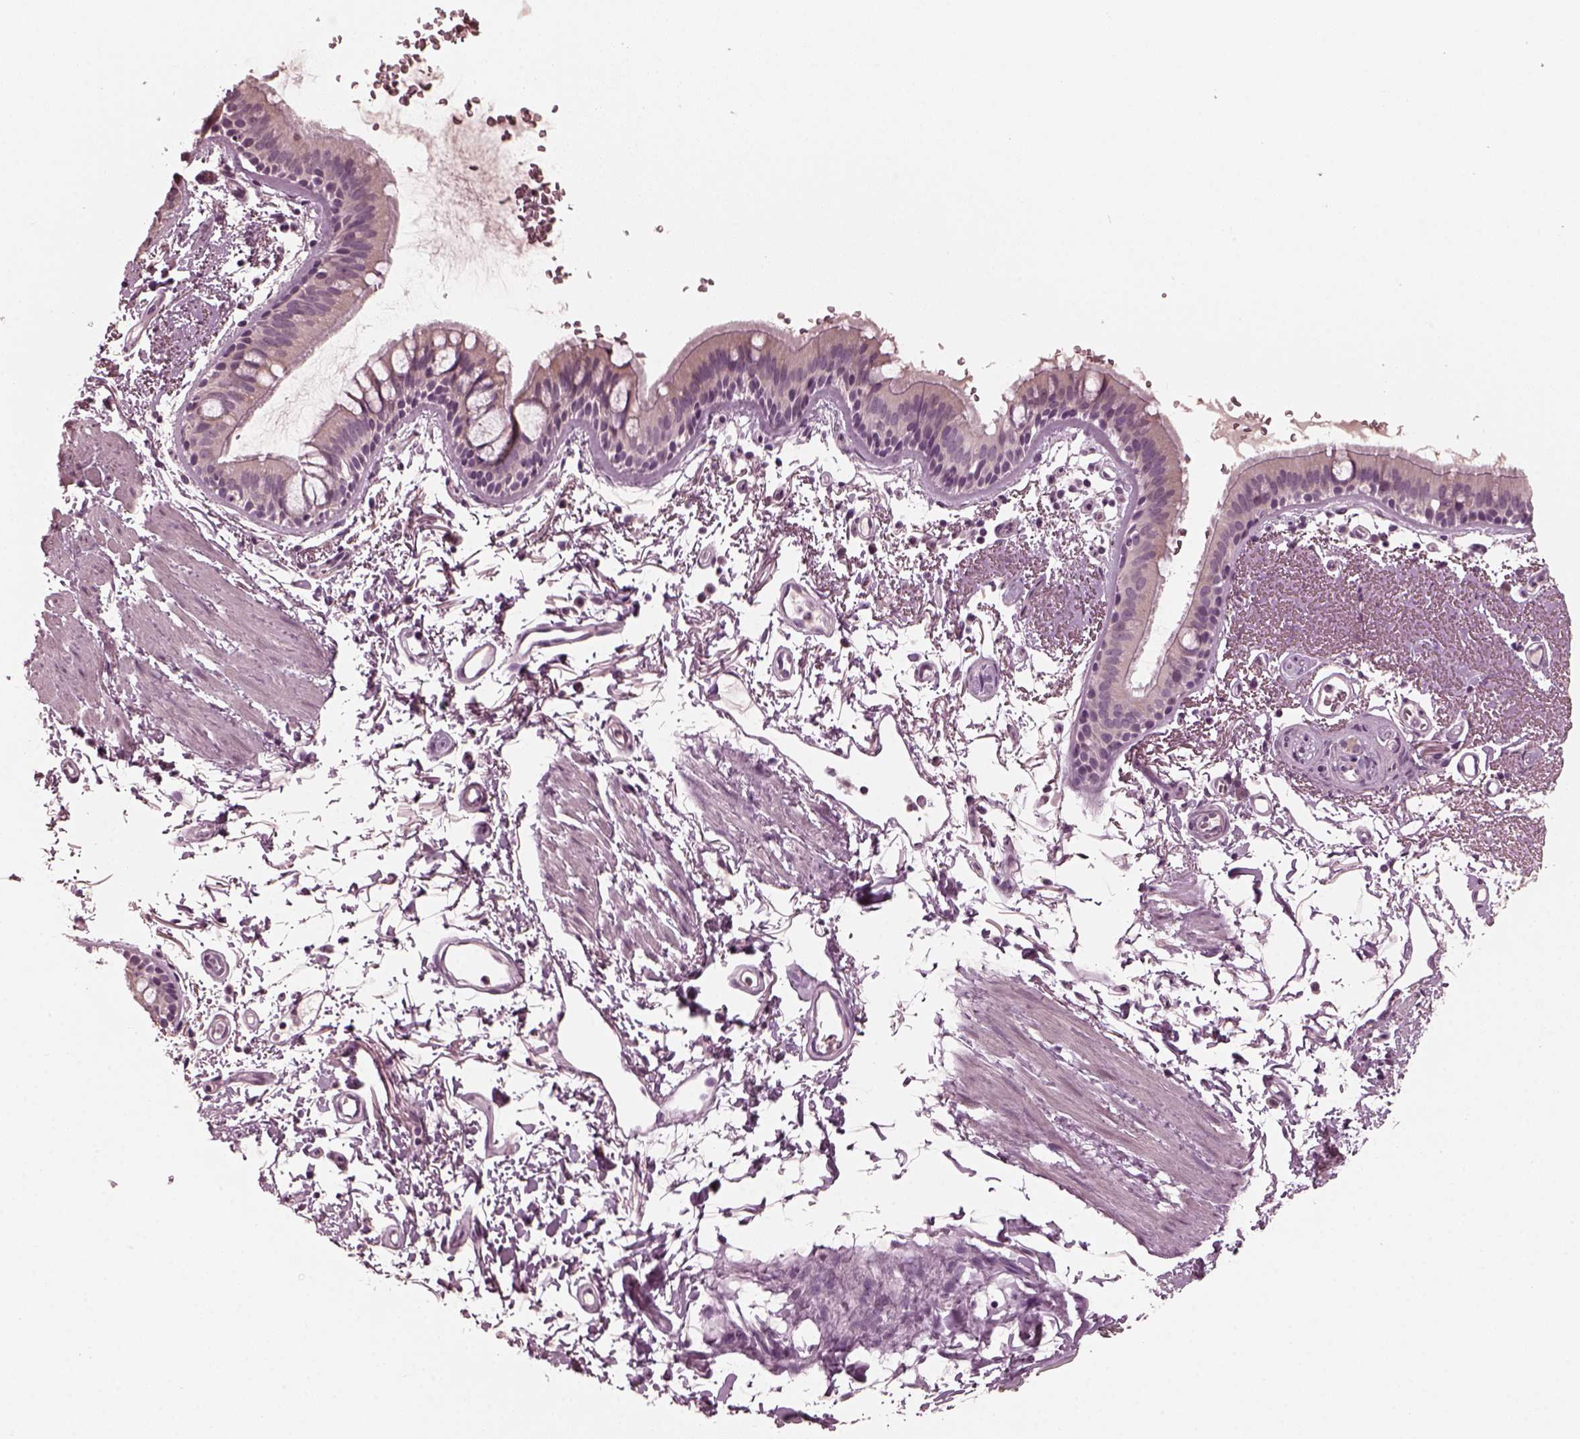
{"staining": {"intensity": "negative", "quantity": "none", "location": "none"}, "tissue": "bronchus", "cell_type": "Respiratory epithelial cells", "image_type": "normal", "snomed": [{"axis": "morphology", "description": "Normal tissue, NOS"}, {"axis": "topography", "description": "Lymph node"}, {"axis": "topography", "description": "Bronchus"}], "caption": "Protein analysis of normal bronchus demonstrates no significant positivity in respiratory epithelial cells.", "gene": "RCVRN", "patient": {"sex": "female", "age": 70}}